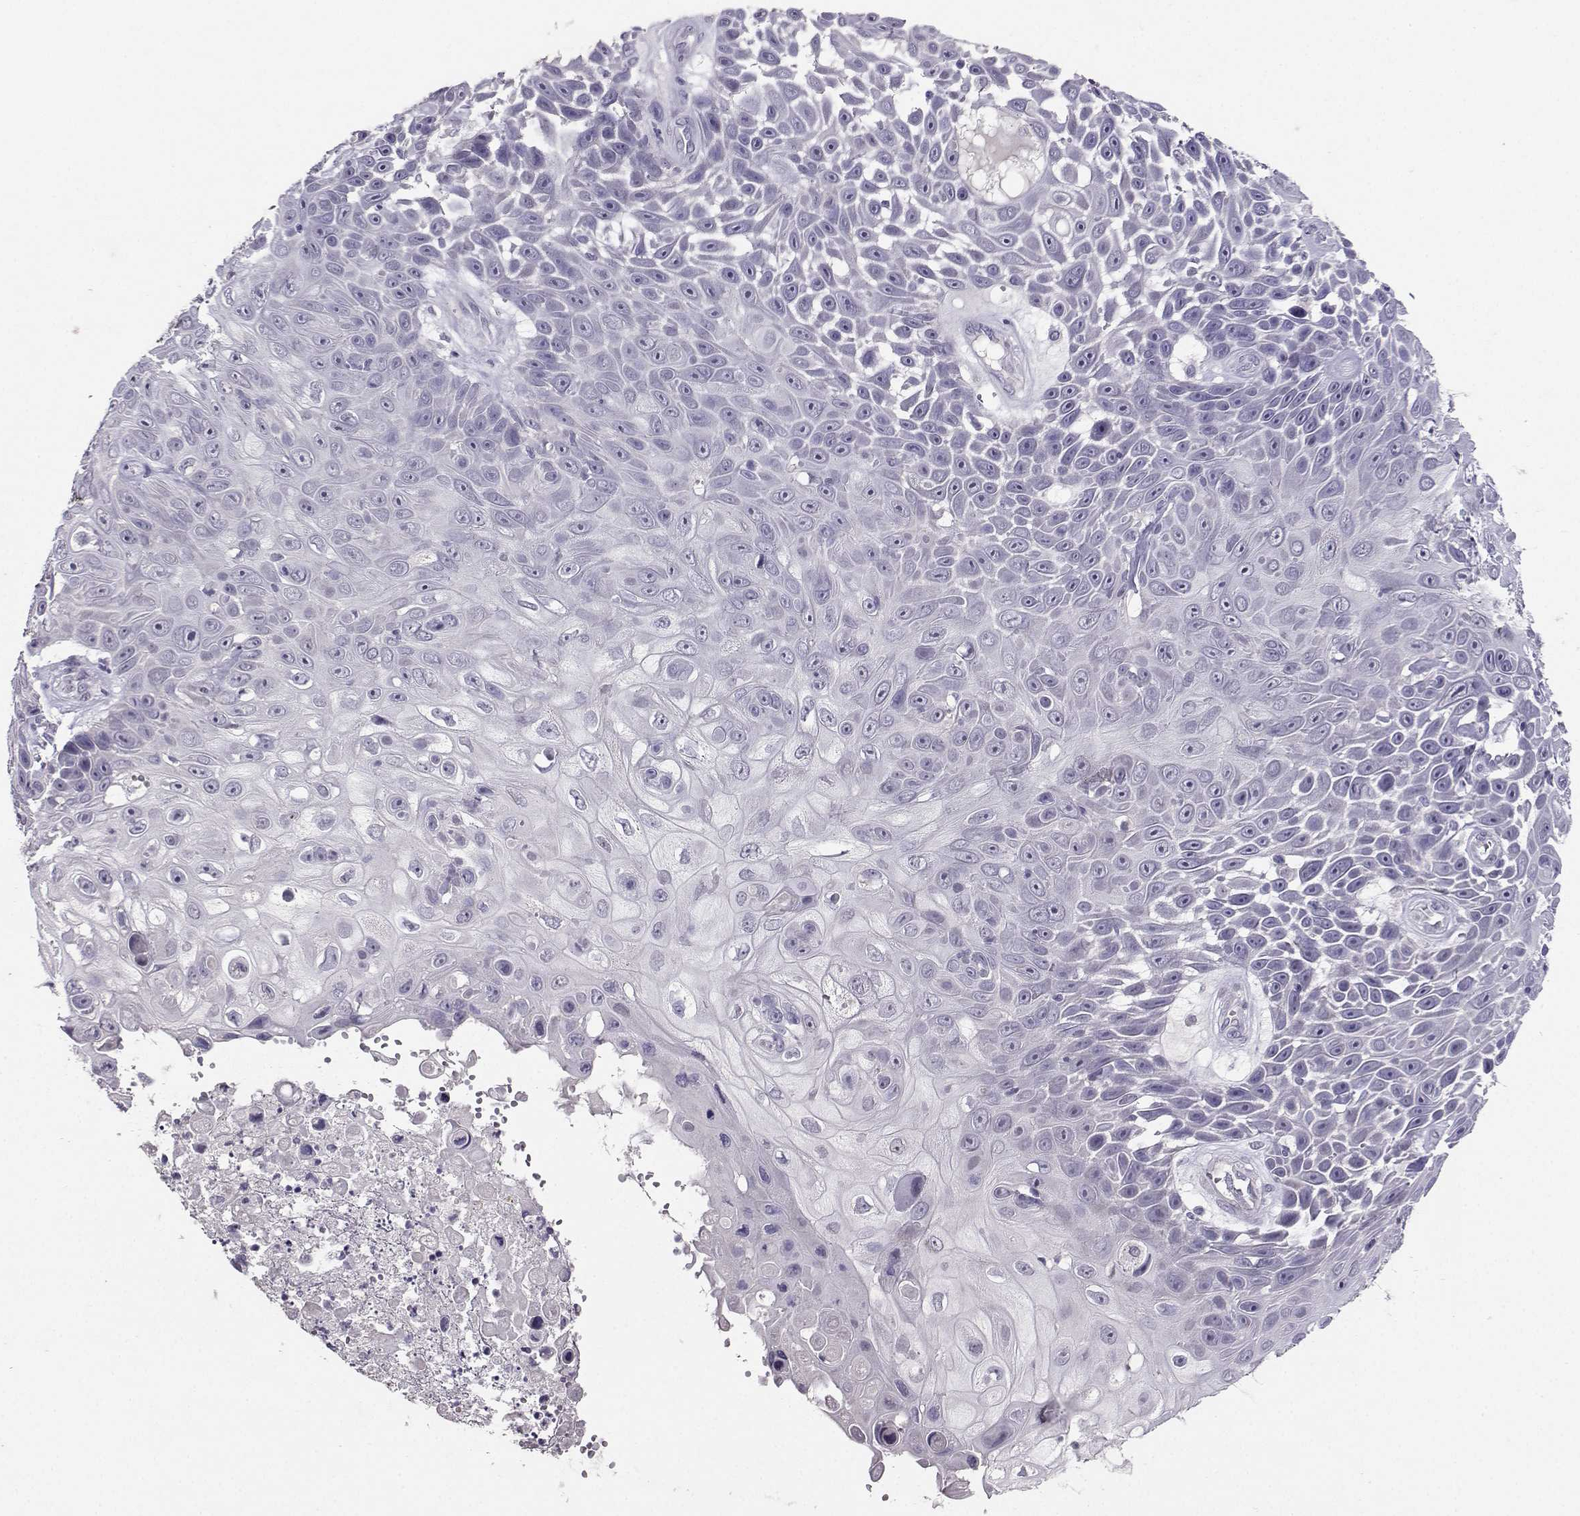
{"staining": {"intensity": "negative", "quantity": "none", "location": "none"}, "tissue": "skin cancer", "cell_type": "Tumor cells", "image_type": "cancer", "snomed": [{"axis": "morphology", "description": "Squamous cell carcinoma, NOS"}, {"axis": "topography", "description": "Skin"}], "caption": "This photomicrograph is of skin cancer stained with IHC to label a protein in brown with the nuclei are counter-stained blue. There is no staining in tumor cells.", "gene": "CARTPT", "patient": {"sex": "male", "age": 82}}